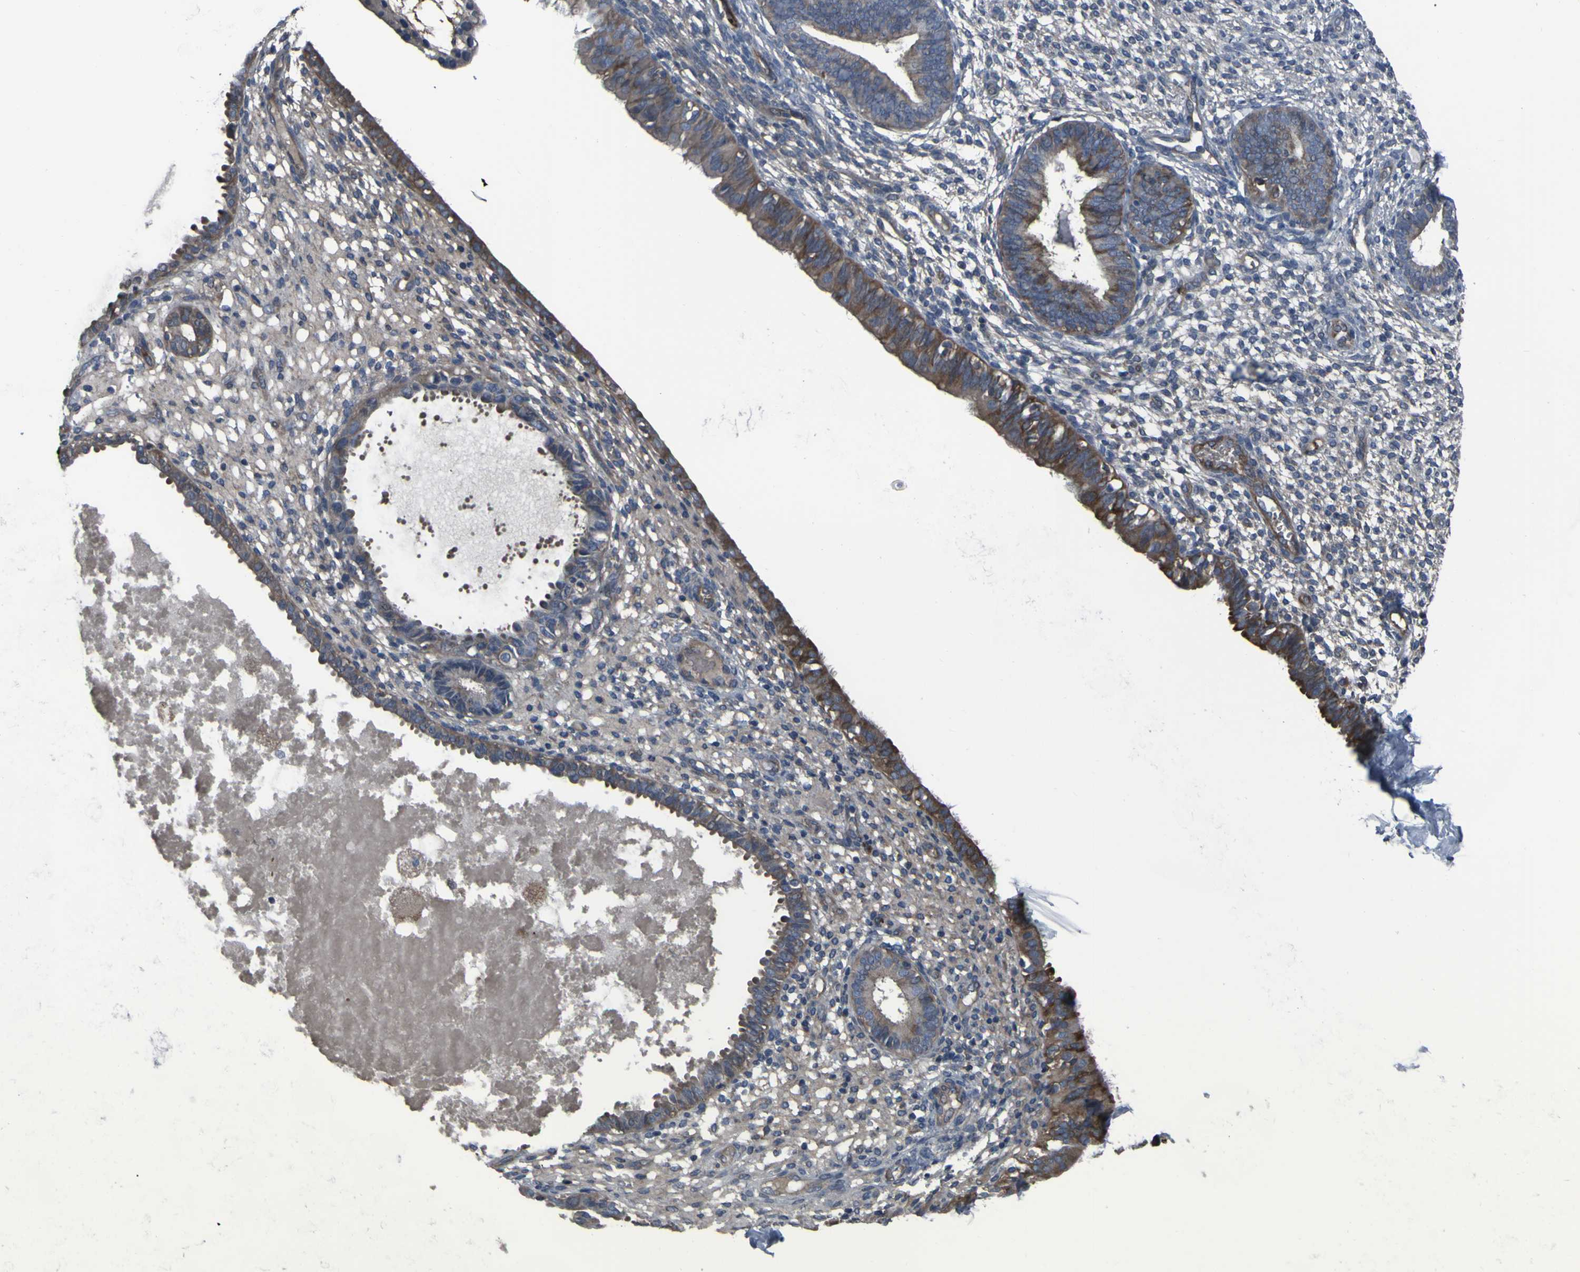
{"staining": {"intensity": "negative", "quantity": "none", "location": "none"}, "tissue": "endometrium", "cell_type": "Cells in endometrial stroma", "image_type": "normal", "snomed": [{"axis": "morphology", "description": "Normal tissue, NOS"}, {"axis": "topography", "description": "Endometrium"}], "caption": "The photomicrograph displays no significant positivity in cells in endometrial stroma of endometrium.", "gene": "GRAMD1A", "patient": {"sex": "female", "age": 61}}